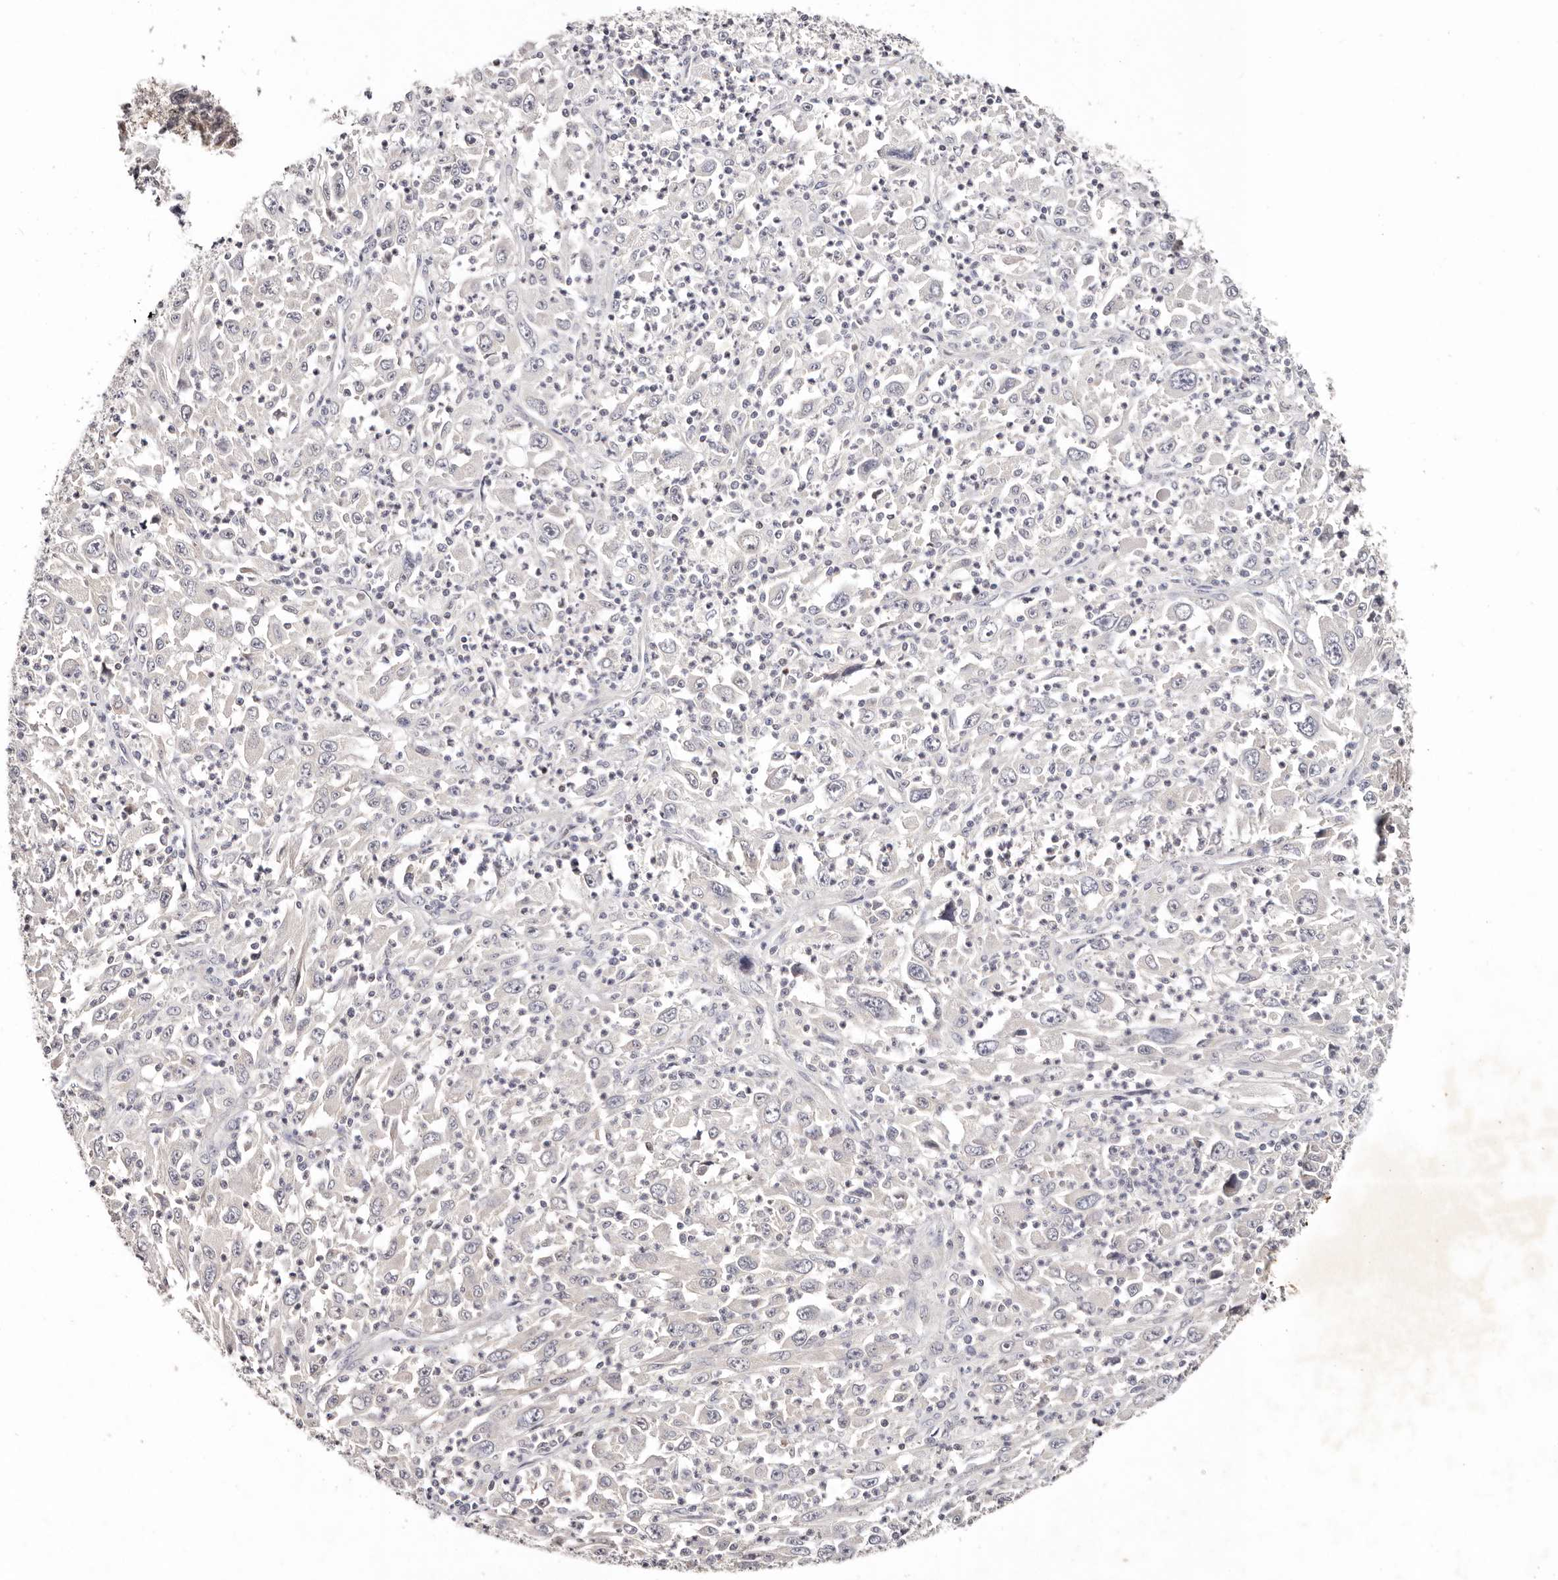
{"staining": {"intensity": "negative", "quantity": "none", "location": "none"}, "tissue": "melanoma", "cell_type": "Tumor cells", "image_type": "cancer", "snomed": [{"axis": "morphology", "description": "Malignant melanoma, Metastatic site"}, {"axis": "topography", "description": "Skin"}], "caption": "Immunohistochemical staining of melanoma exhibits no significant positivity in tumor cells. (DAB (3,3'-diaminobenzidine) IHC, high magnification).", "gene": "IQGAP3", "patient": {"sex": "female", "age": 56}}